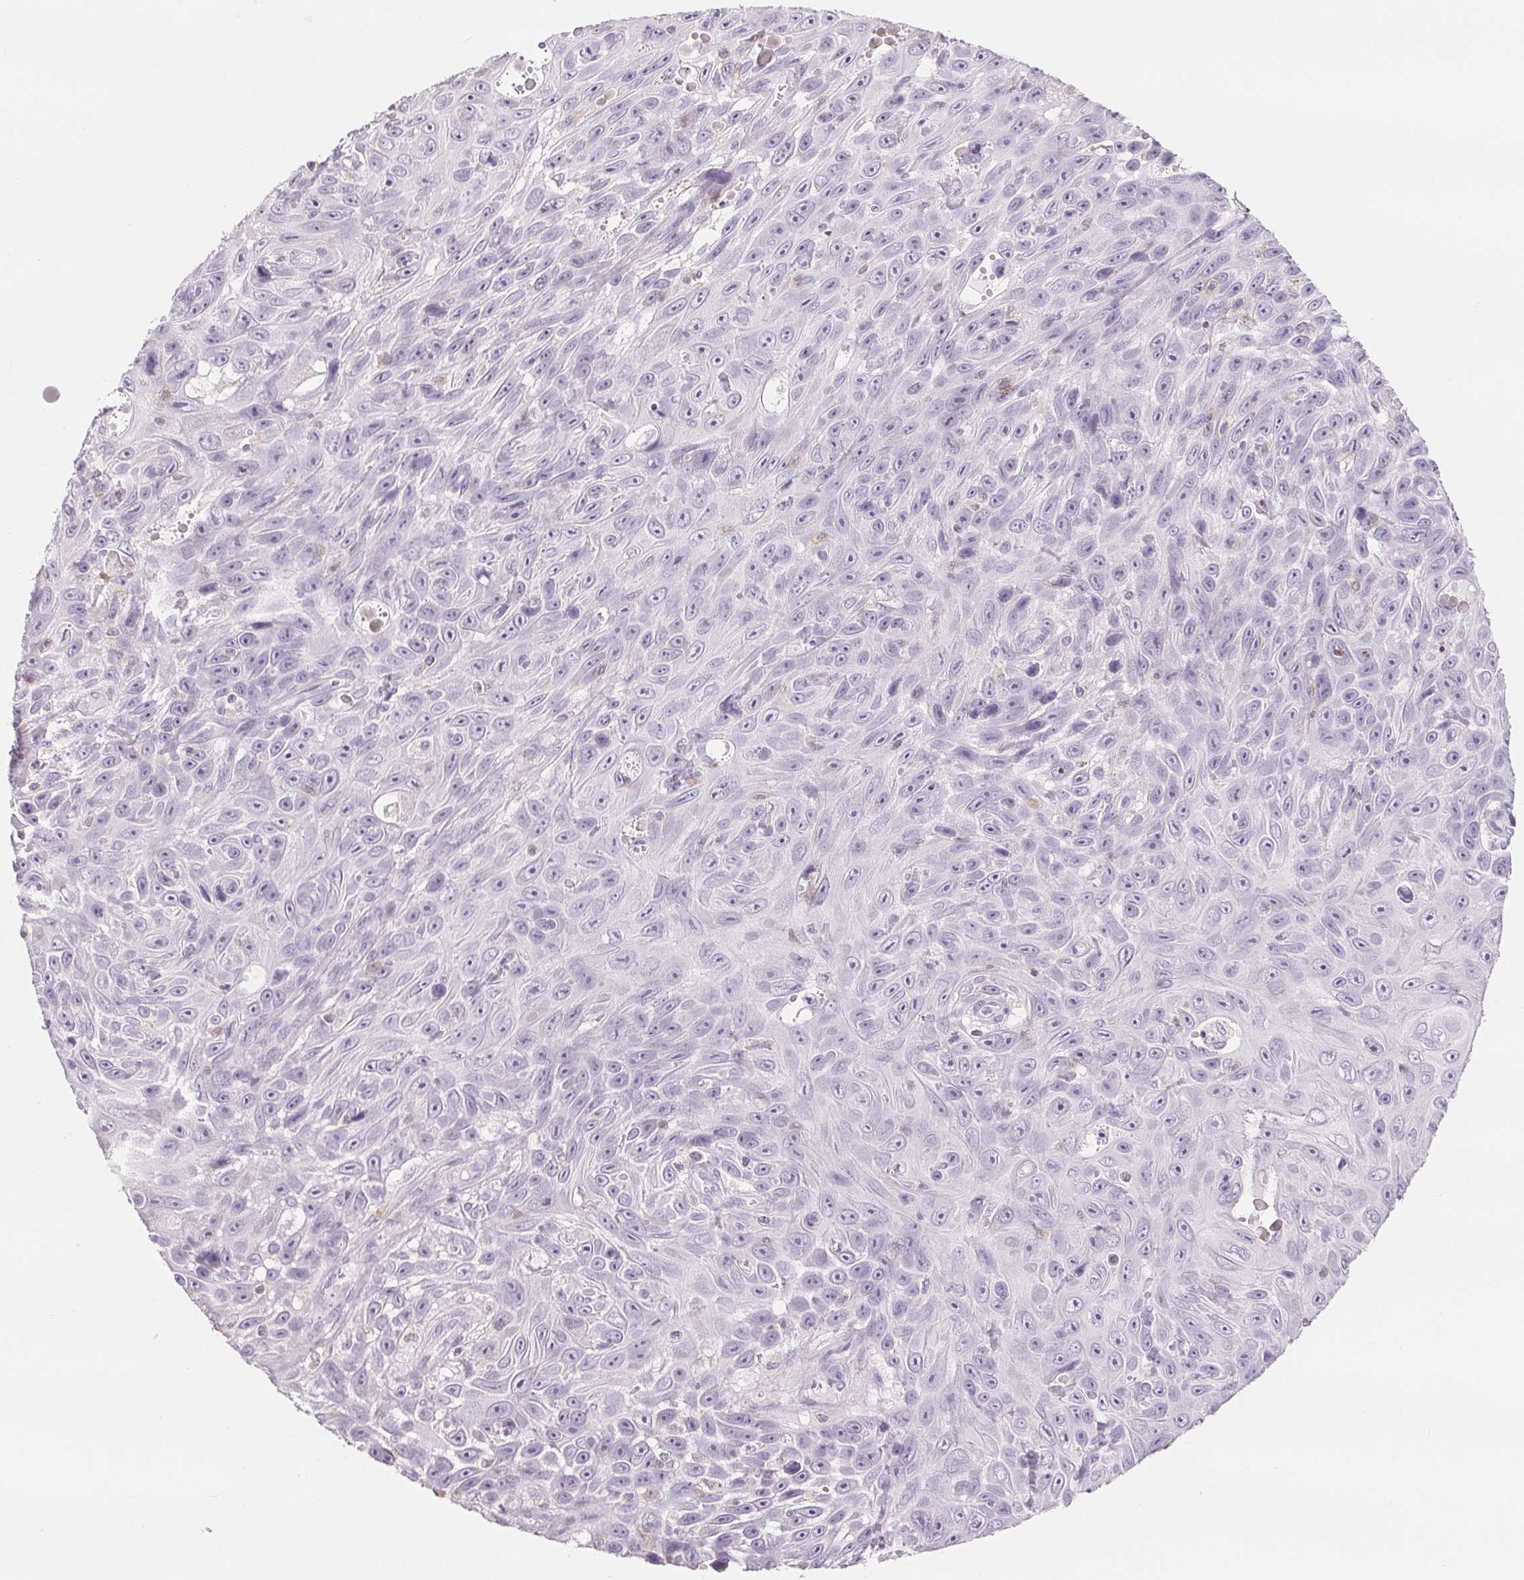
{"staining": {"intensity": "negative", "quantity": "none", "location": "none"}, "tissue": "skin cancer", "cell_type": "Tumor cells", "image_type": "cancer", "snomed": [{"axis": "morphology", "description": "Squamous cell carcinoma, NOS"}, {"axis": "topography", "description": "Skin"}], "caption": "Tumor cells show no significant positivity in skin squamous cell carcinoma.", "gene": "CD69", "patient": {"sex": "male", "age": 82}}